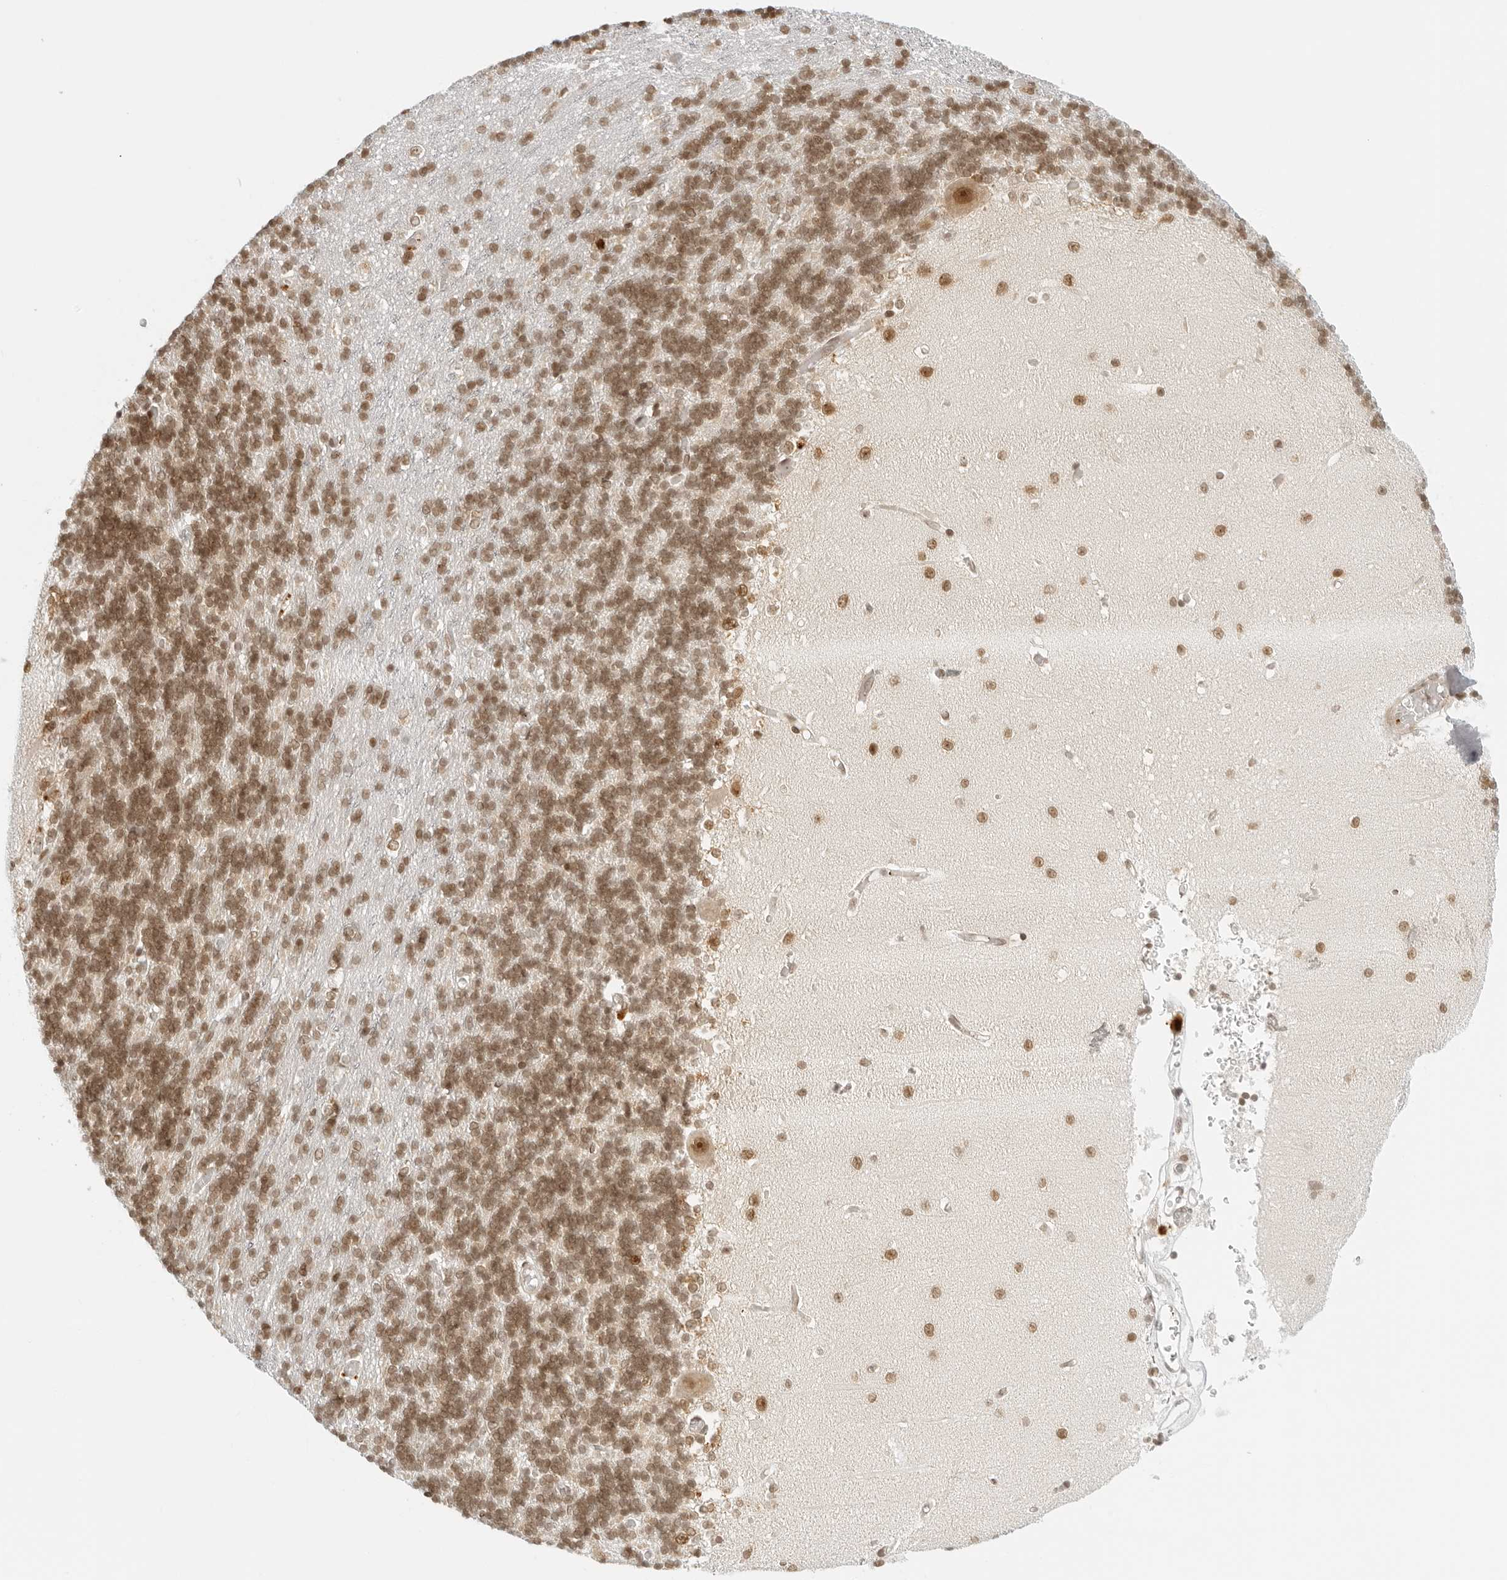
{"staining": {"intensity": "moderate", "quantity": ">75%", "location": "nuclear"}, "tissue": "cerebellum", "cell_type": "Cells in granular layer", "image_type": "normal", "snomed": [{"axis": "morphology", "description": "Normal tissue, NOS"}, {"axis": "topography", "description": "Cerebellum"}], "caption": "Benign cerebellum was stained to show a protein in brown. There is medium levels of moderate nuclear expression in about >75% of cells in granular layer. (brown staining indicates protein expression, while blue staining denotes nuclei).", "gene": "RCC1", "patient": {"sex": "male", "age": 37}}